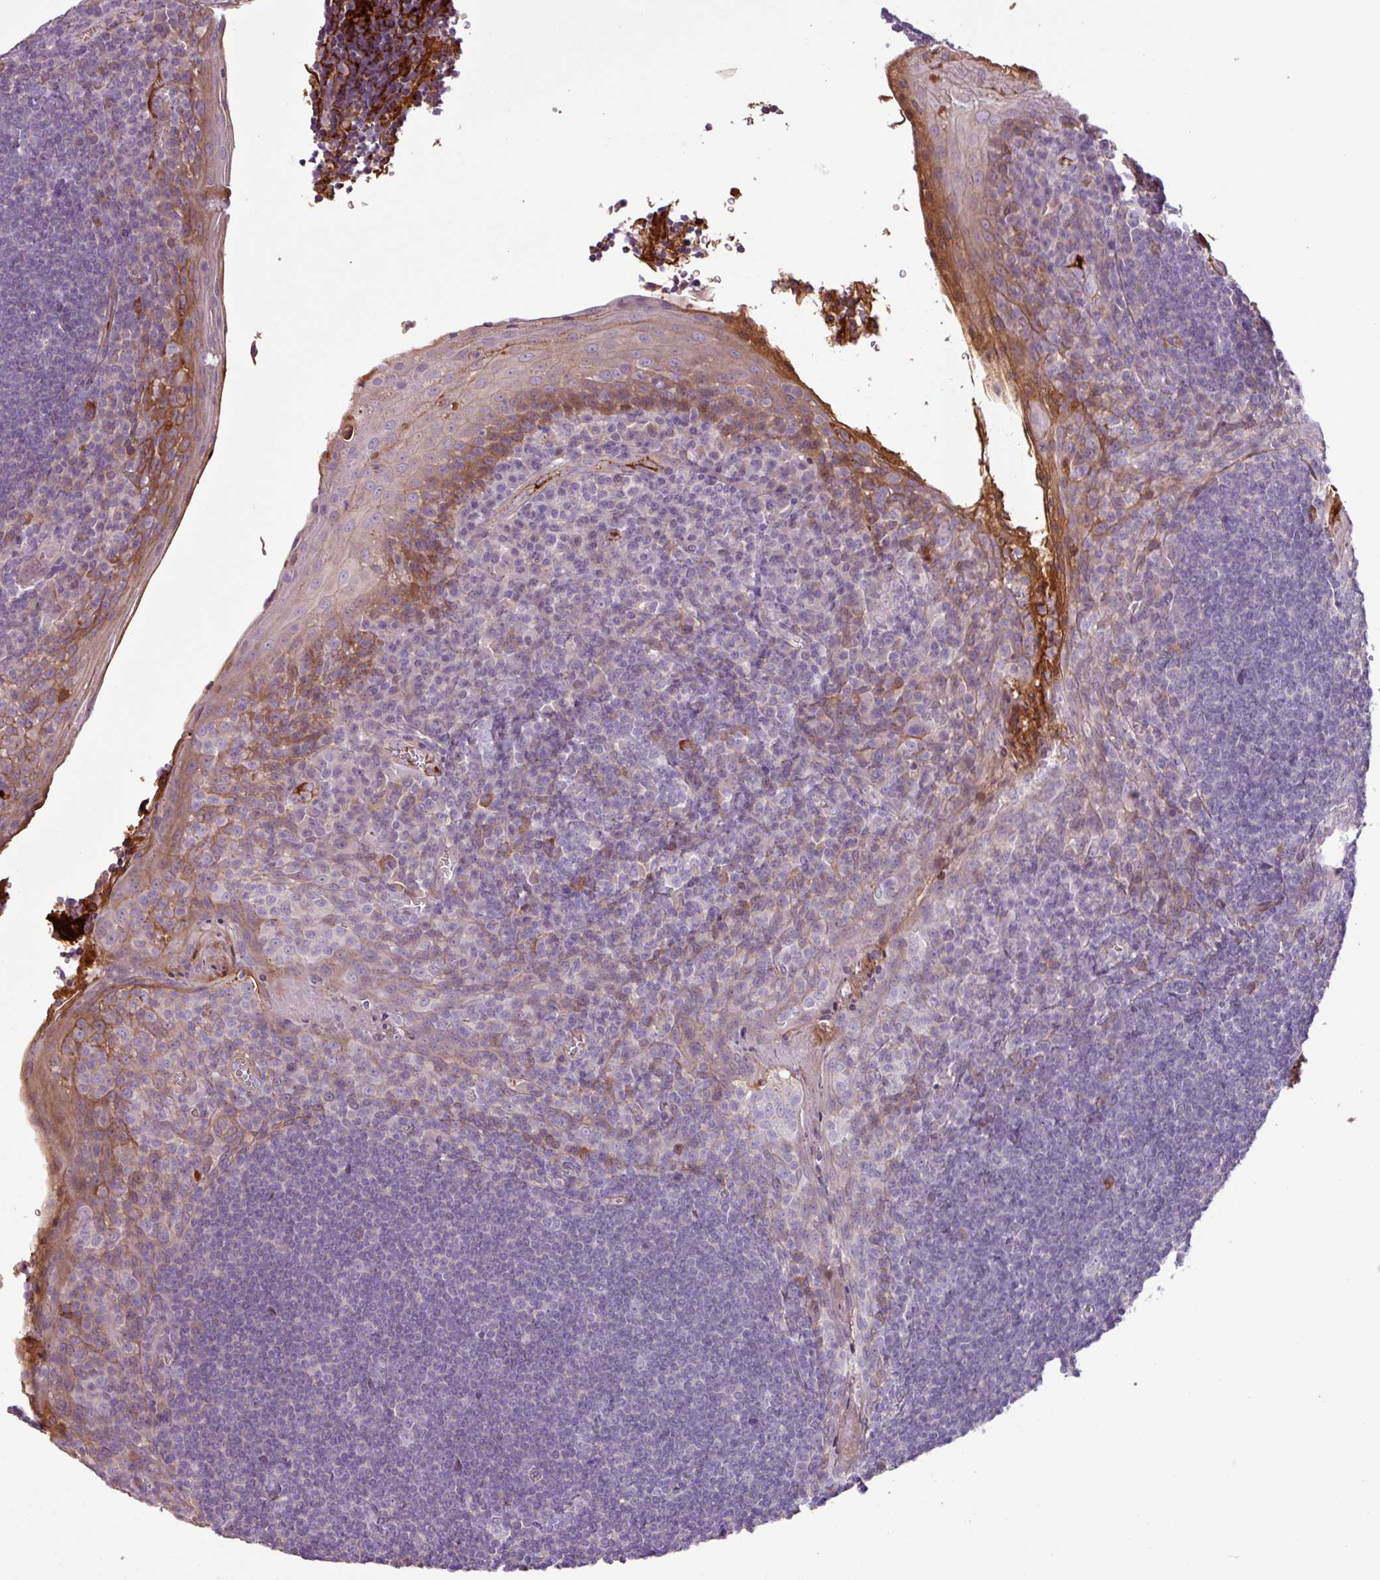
{"staining": {"intensity": "negative", "quantity": "none", "location": "none"}, "tissue": "tonsil", "cell_type": "Germinal center cells", "image_type": "normal", "snomed": [{"axis": "morphology", "description": "Normal tissue, NOS"}, {"axis": "topography", "description": "Tonsil"}], "caption": "This micrograph is of benign tonsil stained with IHC to label a protein in brown with the nuclei are counter-stained blue. There is no staining in germinal center cells. (DAB (3,3'-diaminobenzidine) immunohistochemistry (IHC), high magnification).", "gene": "C4A", "patient": {"sex": "male", "age": 27}}